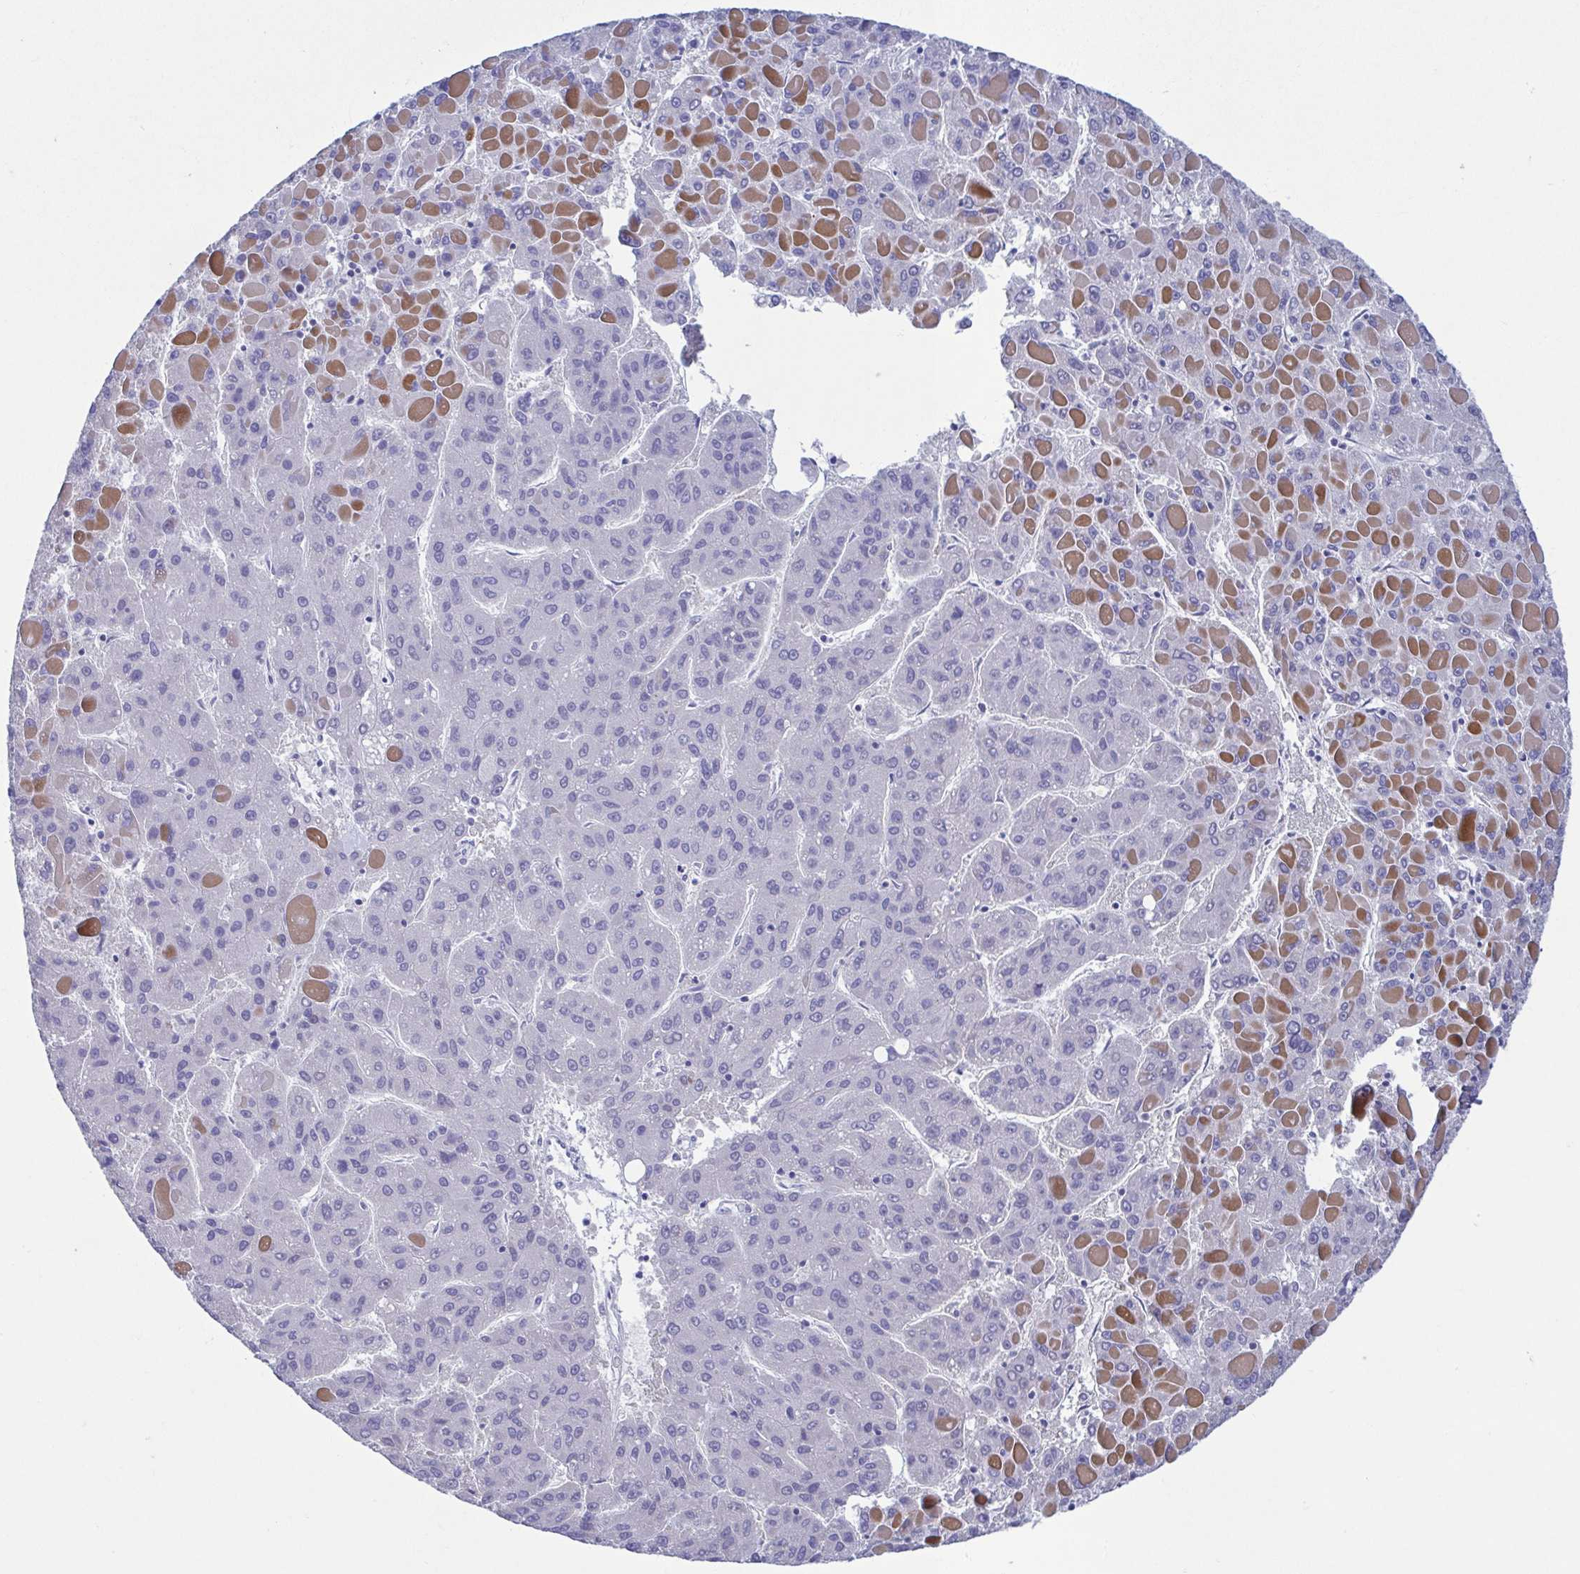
{"staining": {"intensity": "negative", "quantity": "none", "location": "none"}, "tissue": "liver cancer", "cell_type": "Tumor cells", "image_type": "cancer", "snomed": [{"axis": "morphology", "description": "Carcinoma, Hepatocellular, NOS"}, {"axis": "topography", "description": "Liver"}], "caption": "Immunohistochemistry (IHC) micrograph of liver cancer (hepatocellular carcinoma) stained for a protein (brown), which exhibits no staining in tumor cells.", "gene": "PERM1", "patient": {"sex": "female", "age": 82}}